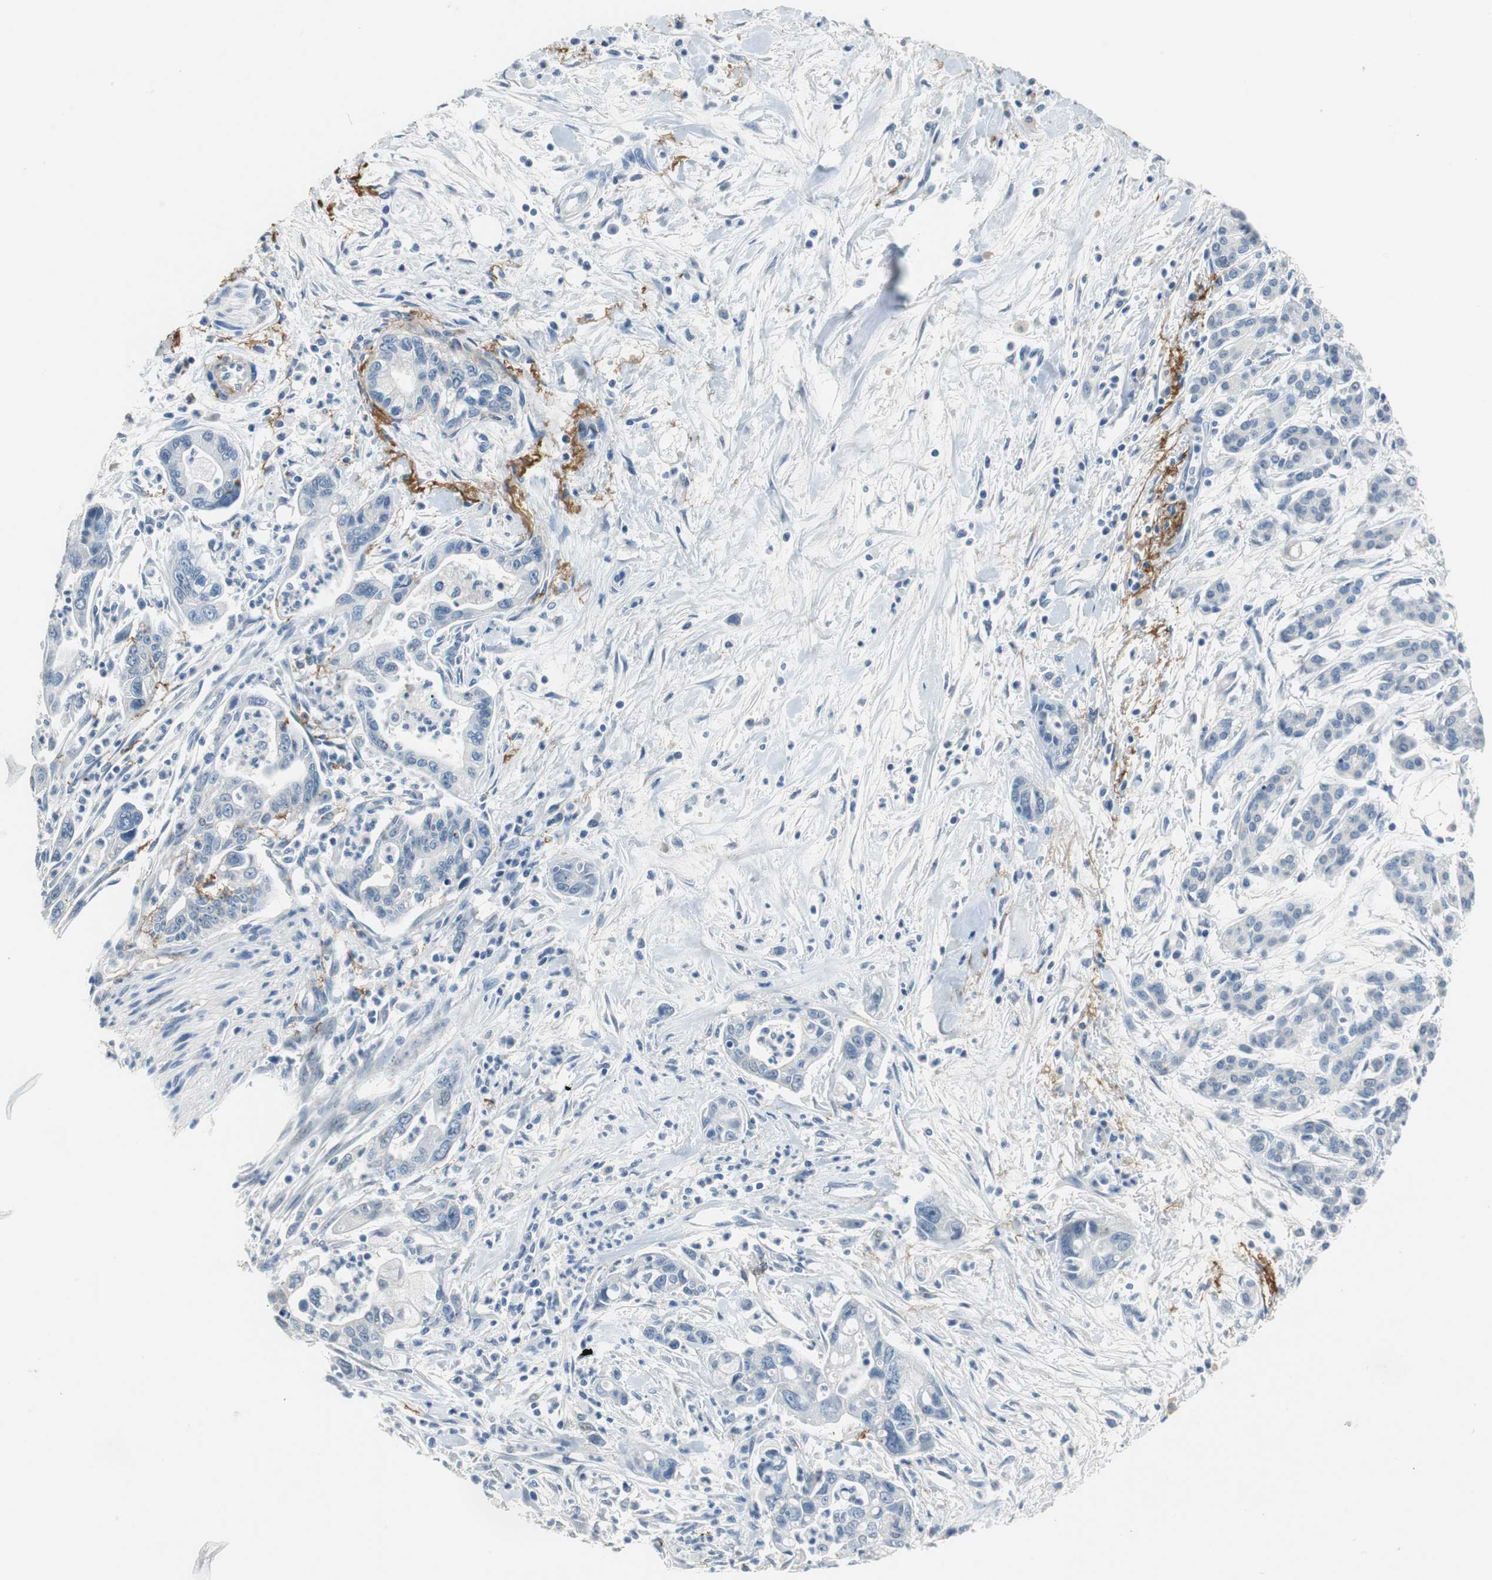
{"staining": {"intensity": "negative", "quantity": "none", "location": "none"}, "tissue": "pancreatic cancer", "cell_type": "Tumor cells", "image_type": "cancer", "snomed": [{"axis": "morphology", "description": "Adenocarcinoma, NOS"}, {"axis": "topography", "description": "Pancreas"}], "caption": "This is an immunohistochemistry image of adenocarcinoma (pancreatic). There is no staining in tumor cells.", "gene": "MUC7", "patient": {"sex": "male", "age": 70}}